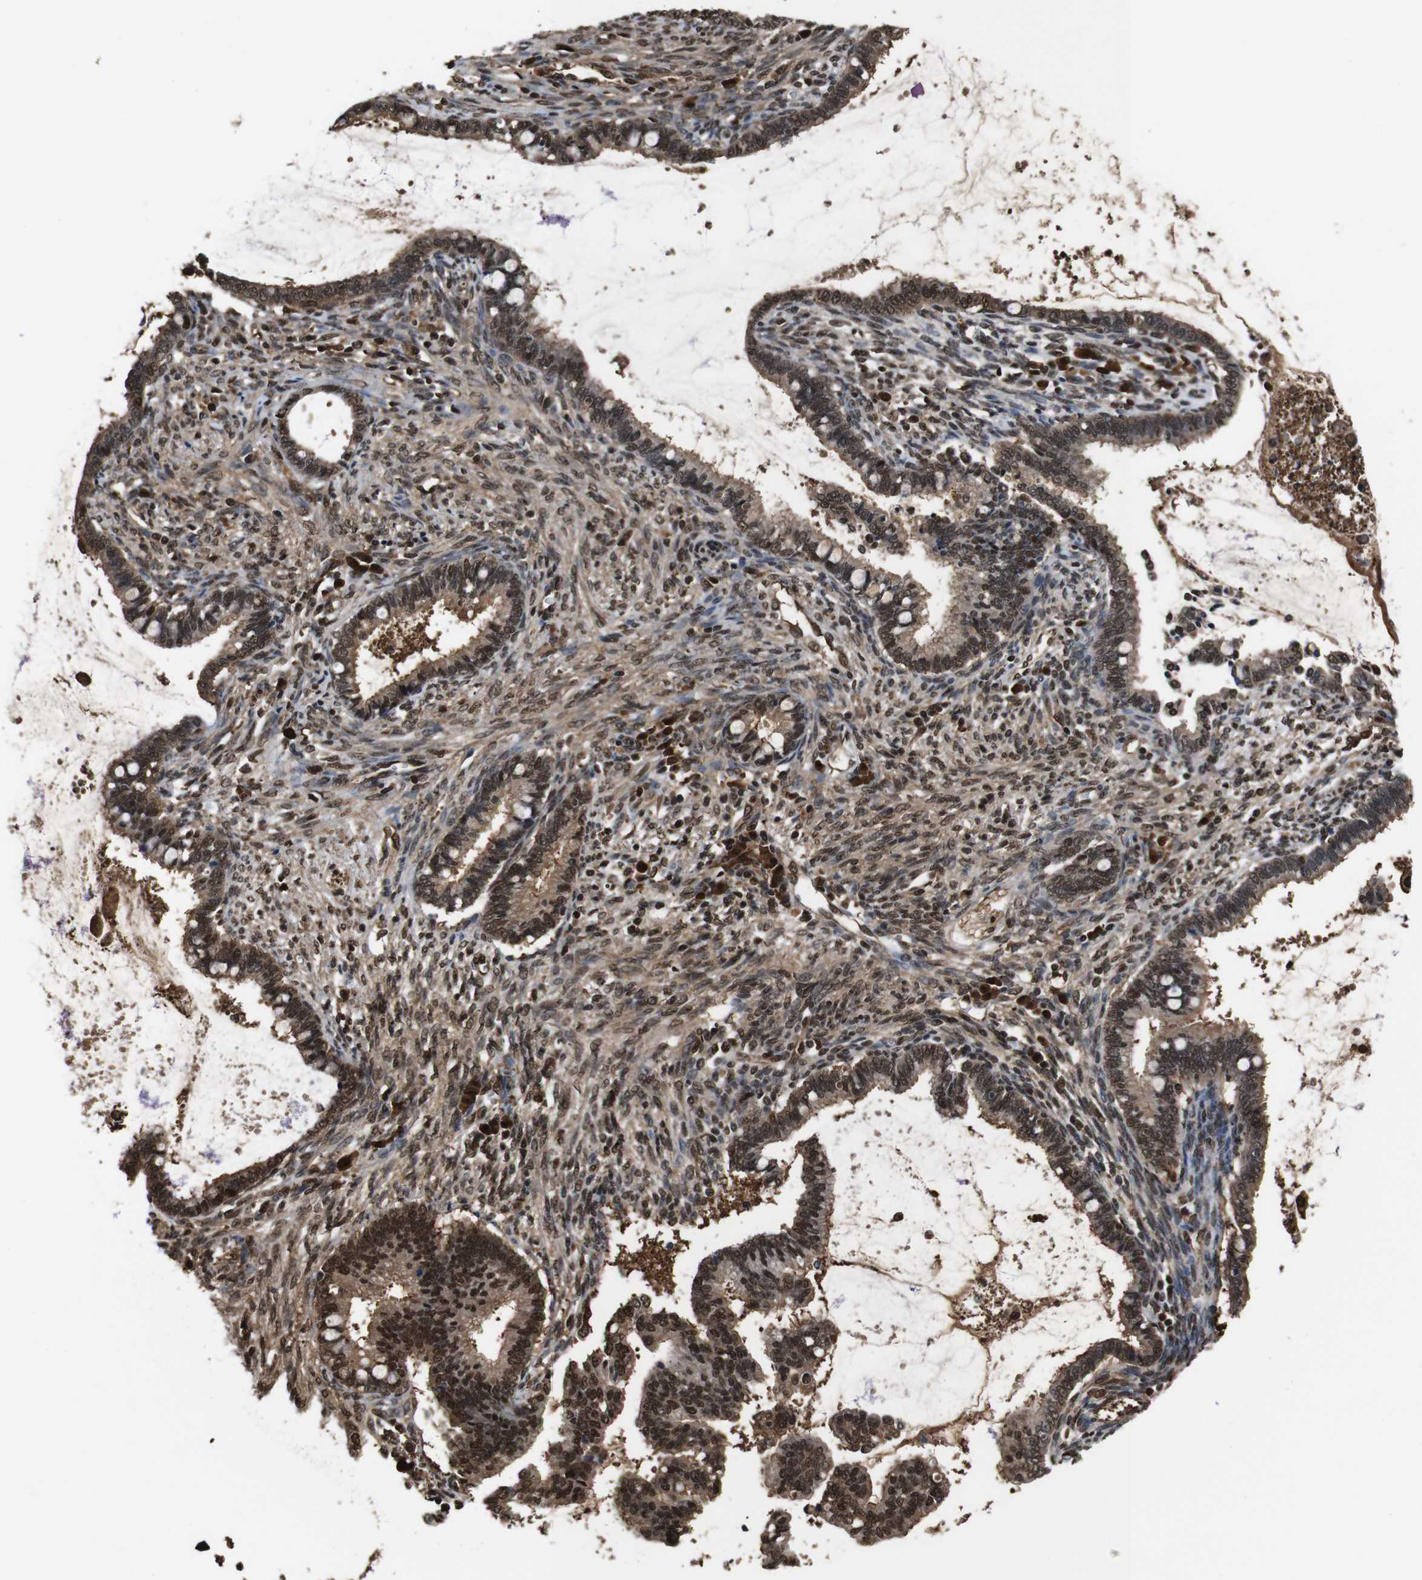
{"staining": {"intensity": "moderate", "quantity": ">75%", "location": "cytoplasmic/membranous,nuclear"}, "tissue": "cervical cancer", "cell_type": "Tumor cells", "image_type": "cancer", "snomed": [{"axis": "morphology", "description": "Adenocarcinoma, NOS"}, {"axis": "topography", "description": "Cervix"}], "caption": "Immunohistochemistry (IHC) image of neoplastic tissue: cervical adenocarcinoma stained using immunohistochemistry (IHC) displays medium levels of moderate protein expression localized specifically in the cytoplasmic/membranous and nuclear of tumor cells, appearing as a cytoplasmic/membranous and nuclear brown color.", "gene": "VCP", "patient": {"sex": "female", "age": 44}}